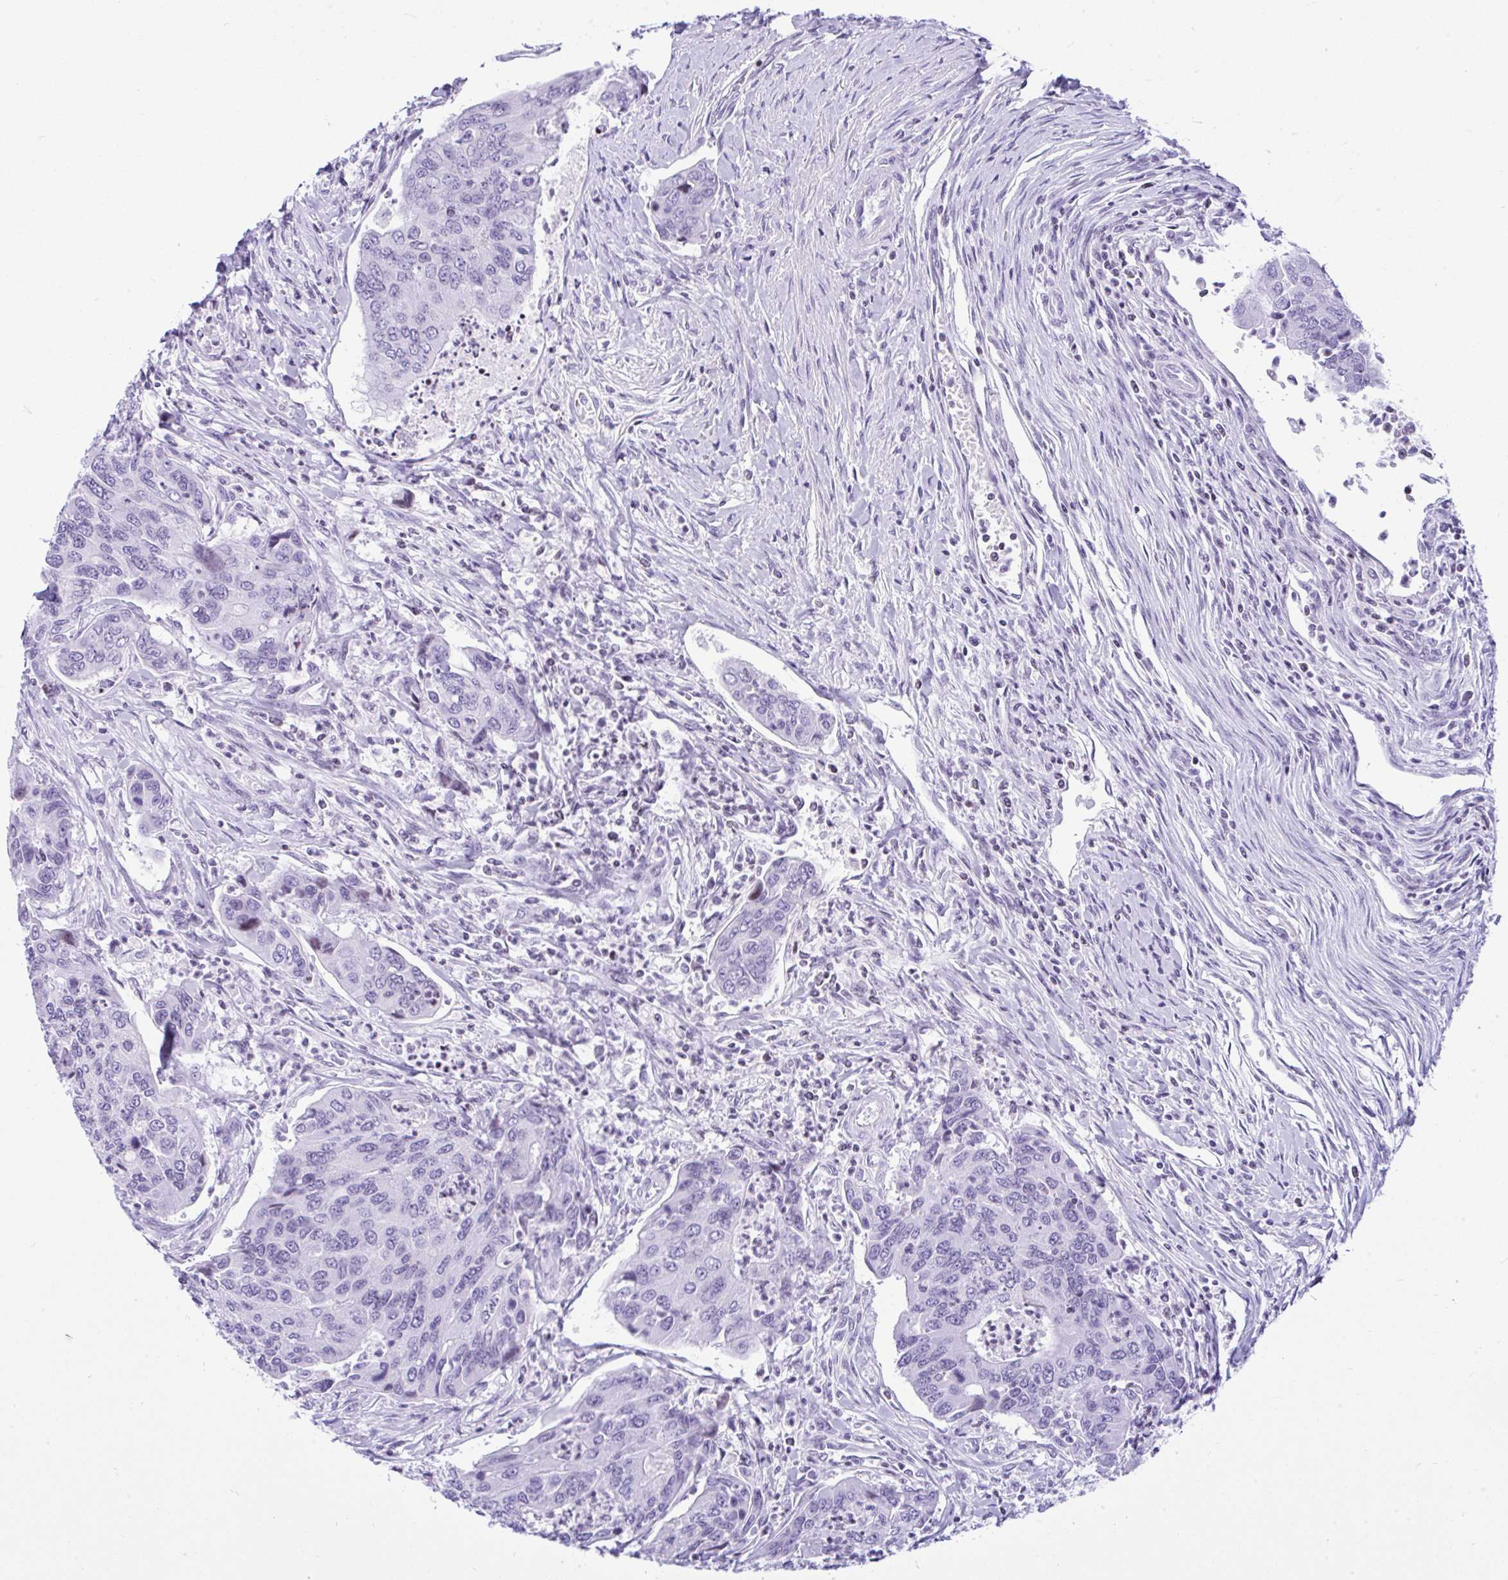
{"staining": {"intensity": "negative", "quantity": "none", "location": "none"}, "tissue": "colorectal cancer", "cell_type": "Tumor cells", "image_type": "cancer", "snomed": [{"axis": "morphology", "description": "Adenocarcinoma, NOS"}, {"axis": "topography", "description": "Colon"}], "caption": "High magnification brightfield microscopy of colorectal cancer stained with DAB (3,3'-diaminobenzidine) (brown) and counterstained with hematoxylin (blue): tumor cells show no significant staining.", "gene": "KRT27", "patient": {"sex": "female", "age": 67}}